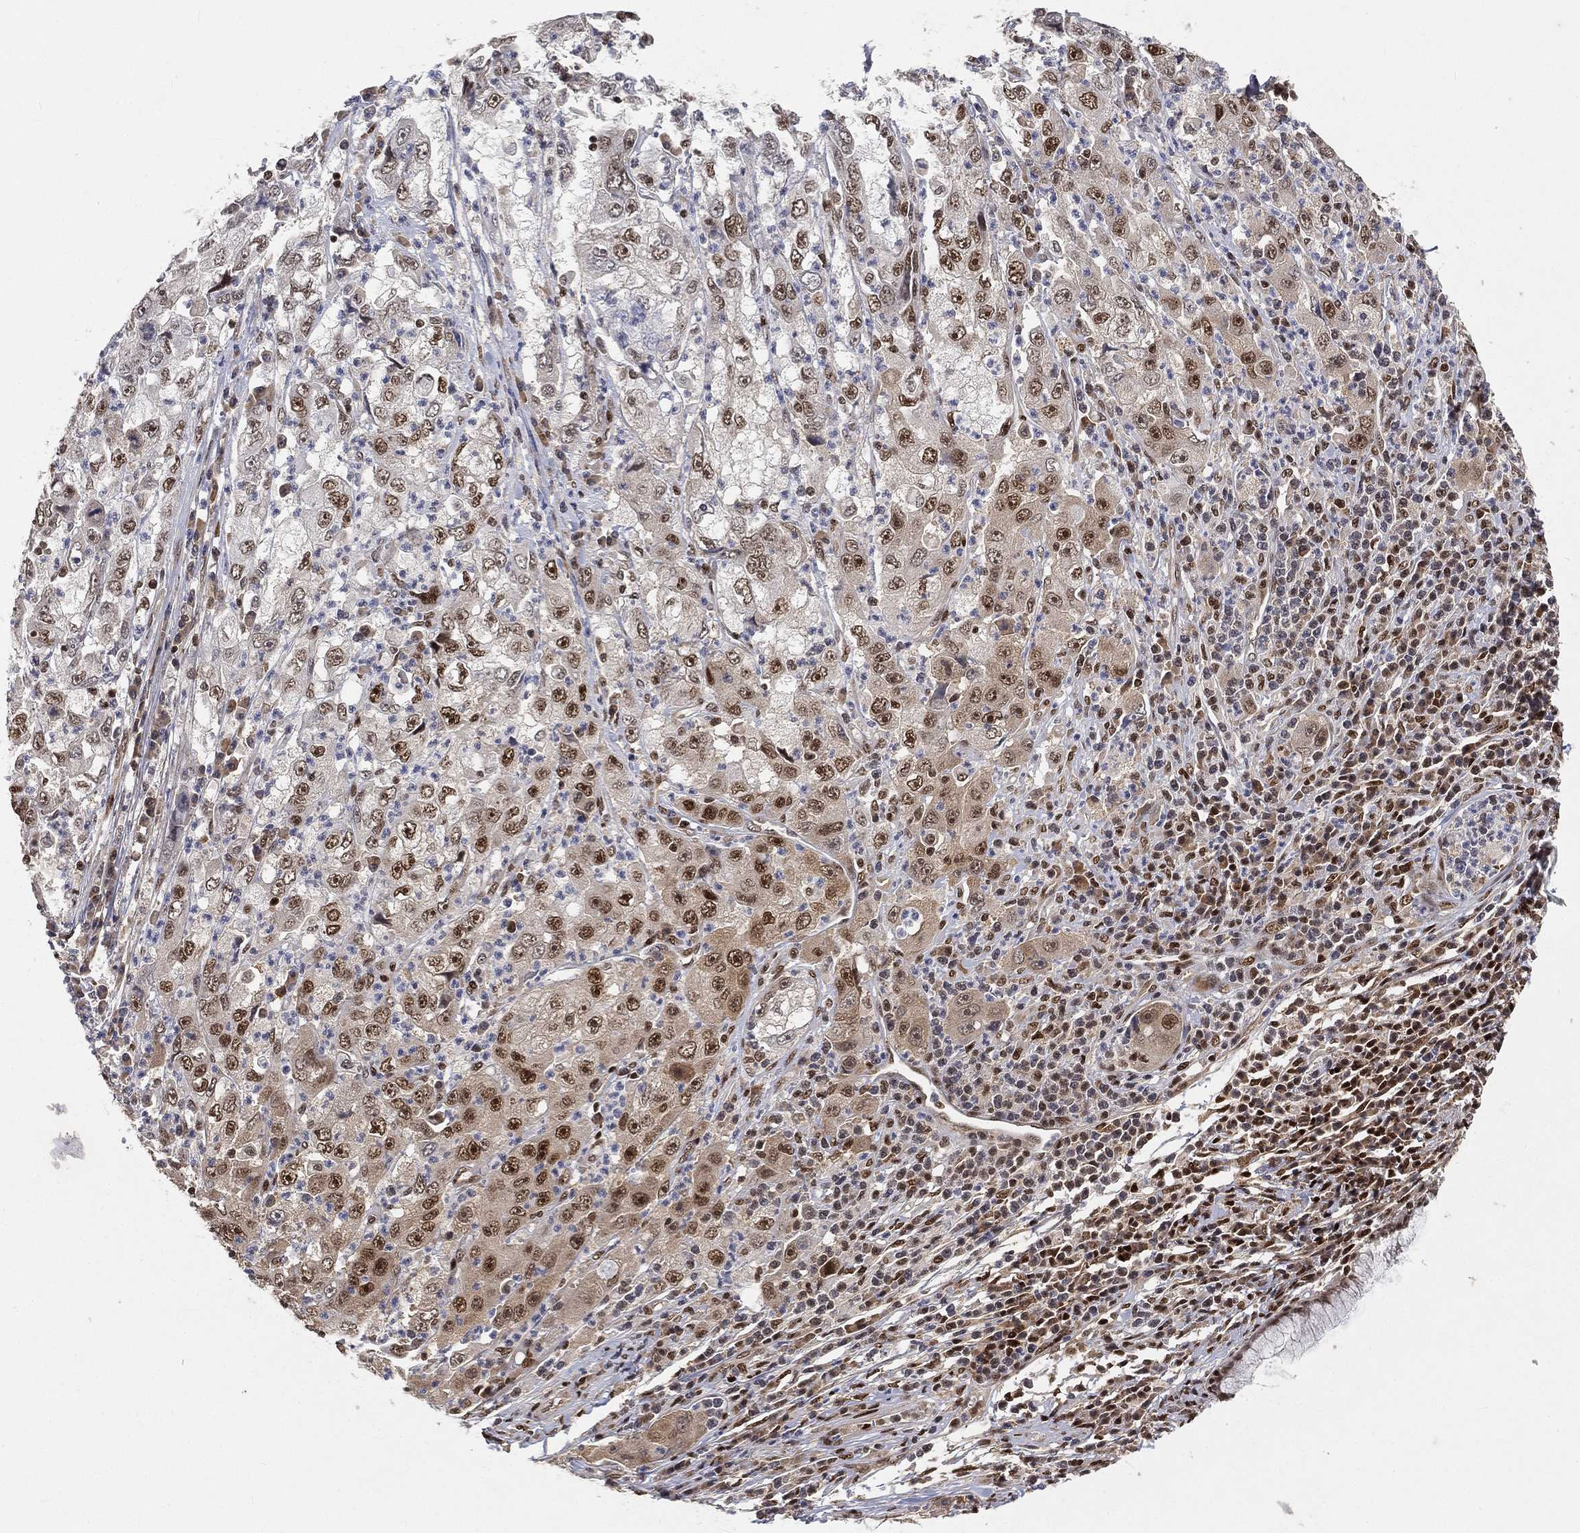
{"staining": {"intensity": "strong", "quantity": "25%-75%", "location": "nuclear"}, "tissue": "cervical cancer", "cell_type": "Tumor cells", "image_type": "cancer", "snomed": [{"axis": "morphology", "description": "Squamous cell carcinoma, NOS"}, {"axis": "topography", "description": "Cervix"}], "caption": "Immunohistochemistry (IHC) histopathology image of neoplastic tissue: cervical cancer stained using IHC displays high levels of strong protein expression localized specifically in the nuclear of tumor cells, appearing as a nuclear brown color.", "gene": "CRTC3", "patient": {"sex": "female", "age": 36}}